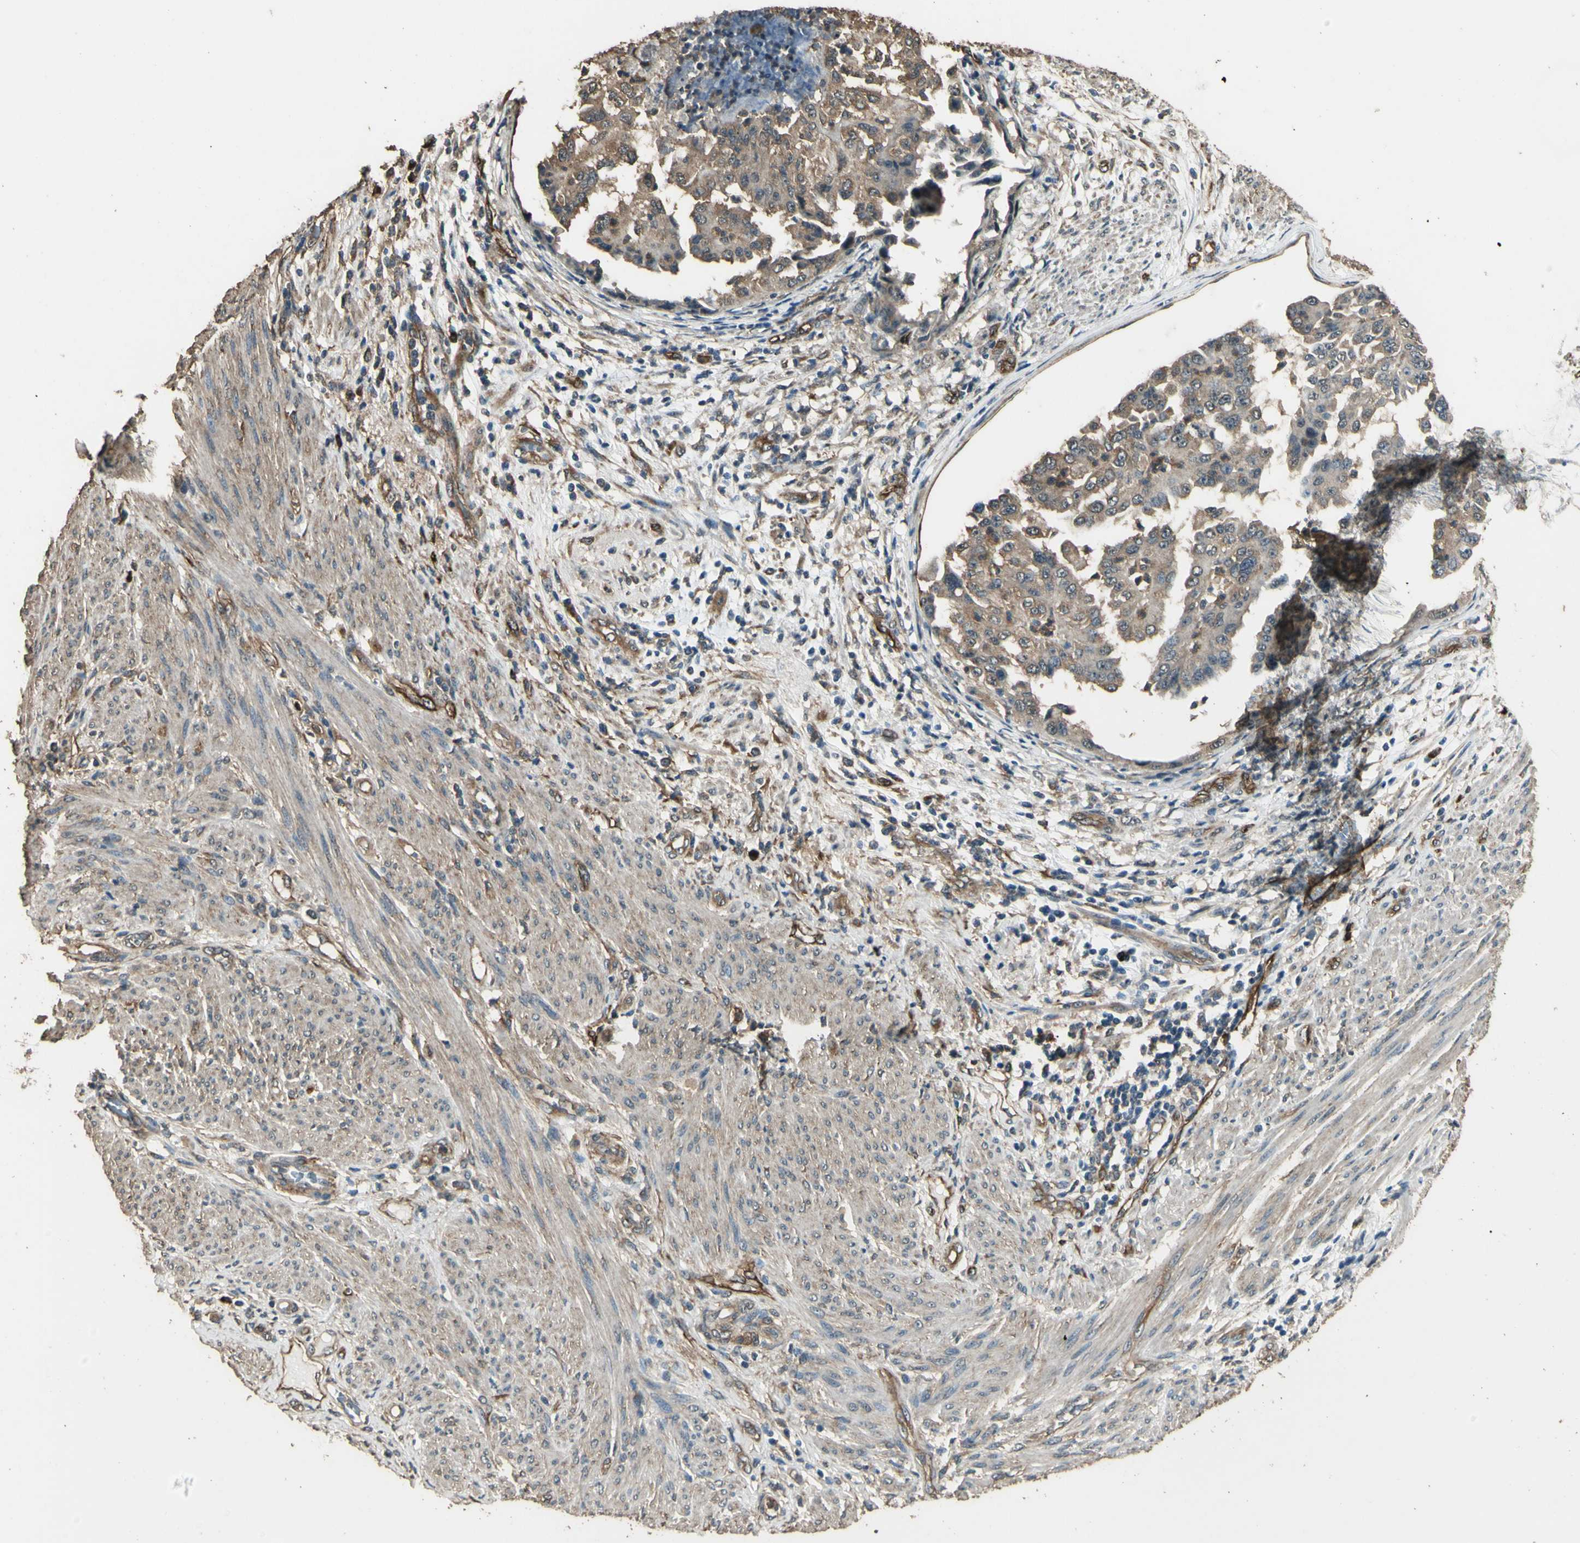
{"staining": {"intensity": "weak", "quantity": ">75%", "location": "cytoplasmic/membranous"}, "tissue": "endometrial cancer", "cell_type": "Tumor cells", "image_type": "cancer", "snomed": [{"axis": "morphology", "description": "Adenocarcinoma, NOS"}, {"axis": "topography", "description": "Endometrium"}], "caption": "Weak cytoplasmic/membranous staining for a protein is identified in about >75% of tumor cells of endometrial adenocarcinoma using IHC.", "gene": "TSPO", "patient": {"sex": "female", "age": 85}}